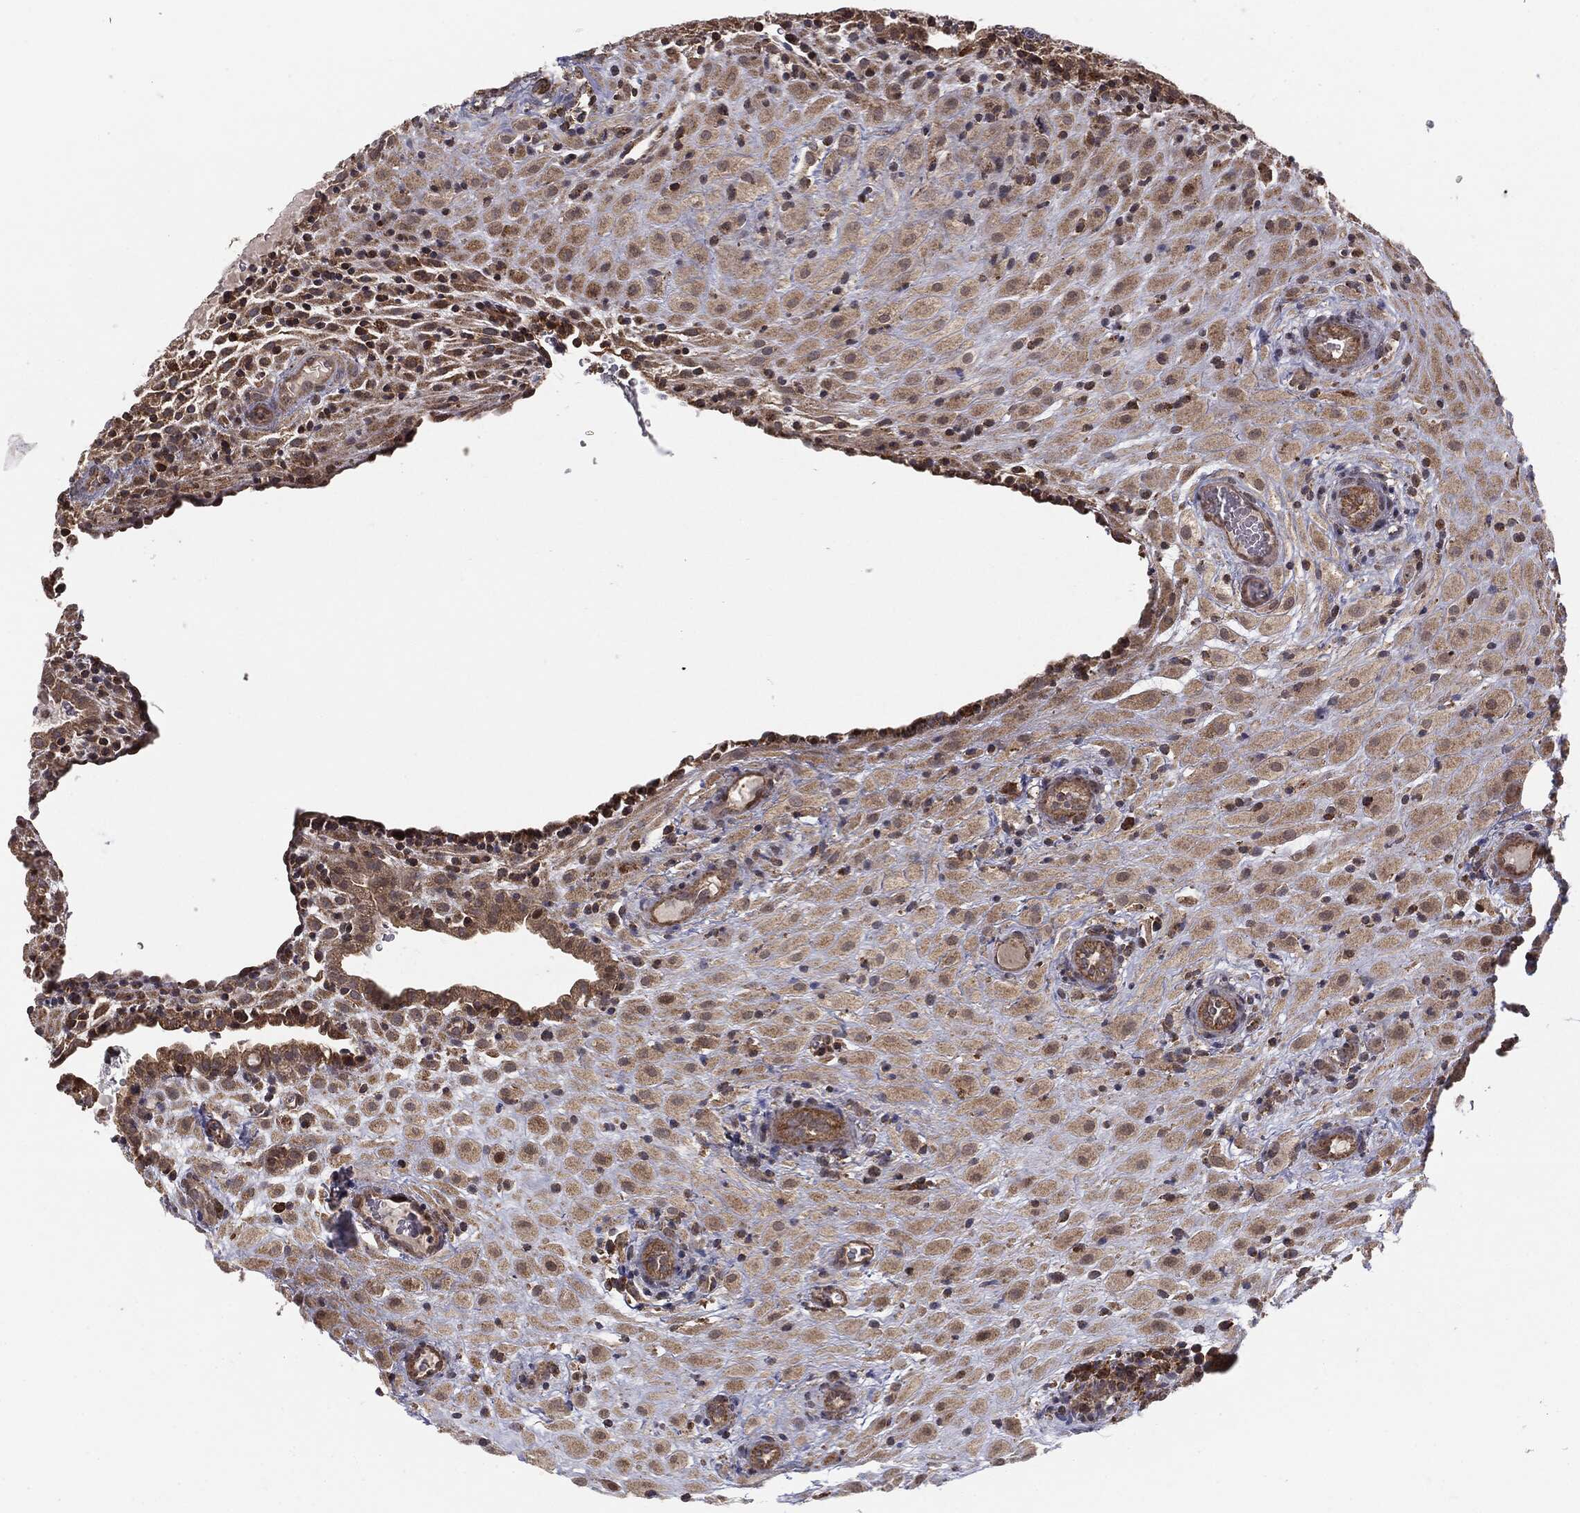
{"staining": {"intensity": "weak", "quantity": ">75%", "location": "cytoplasmic/membranous"}, "tissue": "placenta", "cell_type": "Decidual cells", "image_type": "normal", "snomed": [{"axis": "morphology", "description": "Normal tissue, NOS"}, {"axis": "topography", "description": "Placenta"}], "caption": "Weak cytoplasmic/membranous positivity is present in approximately >75% of decidual cells in benign placenta.", "gene": "MTOR", "patient": {"sex": "female", "age": 19}}